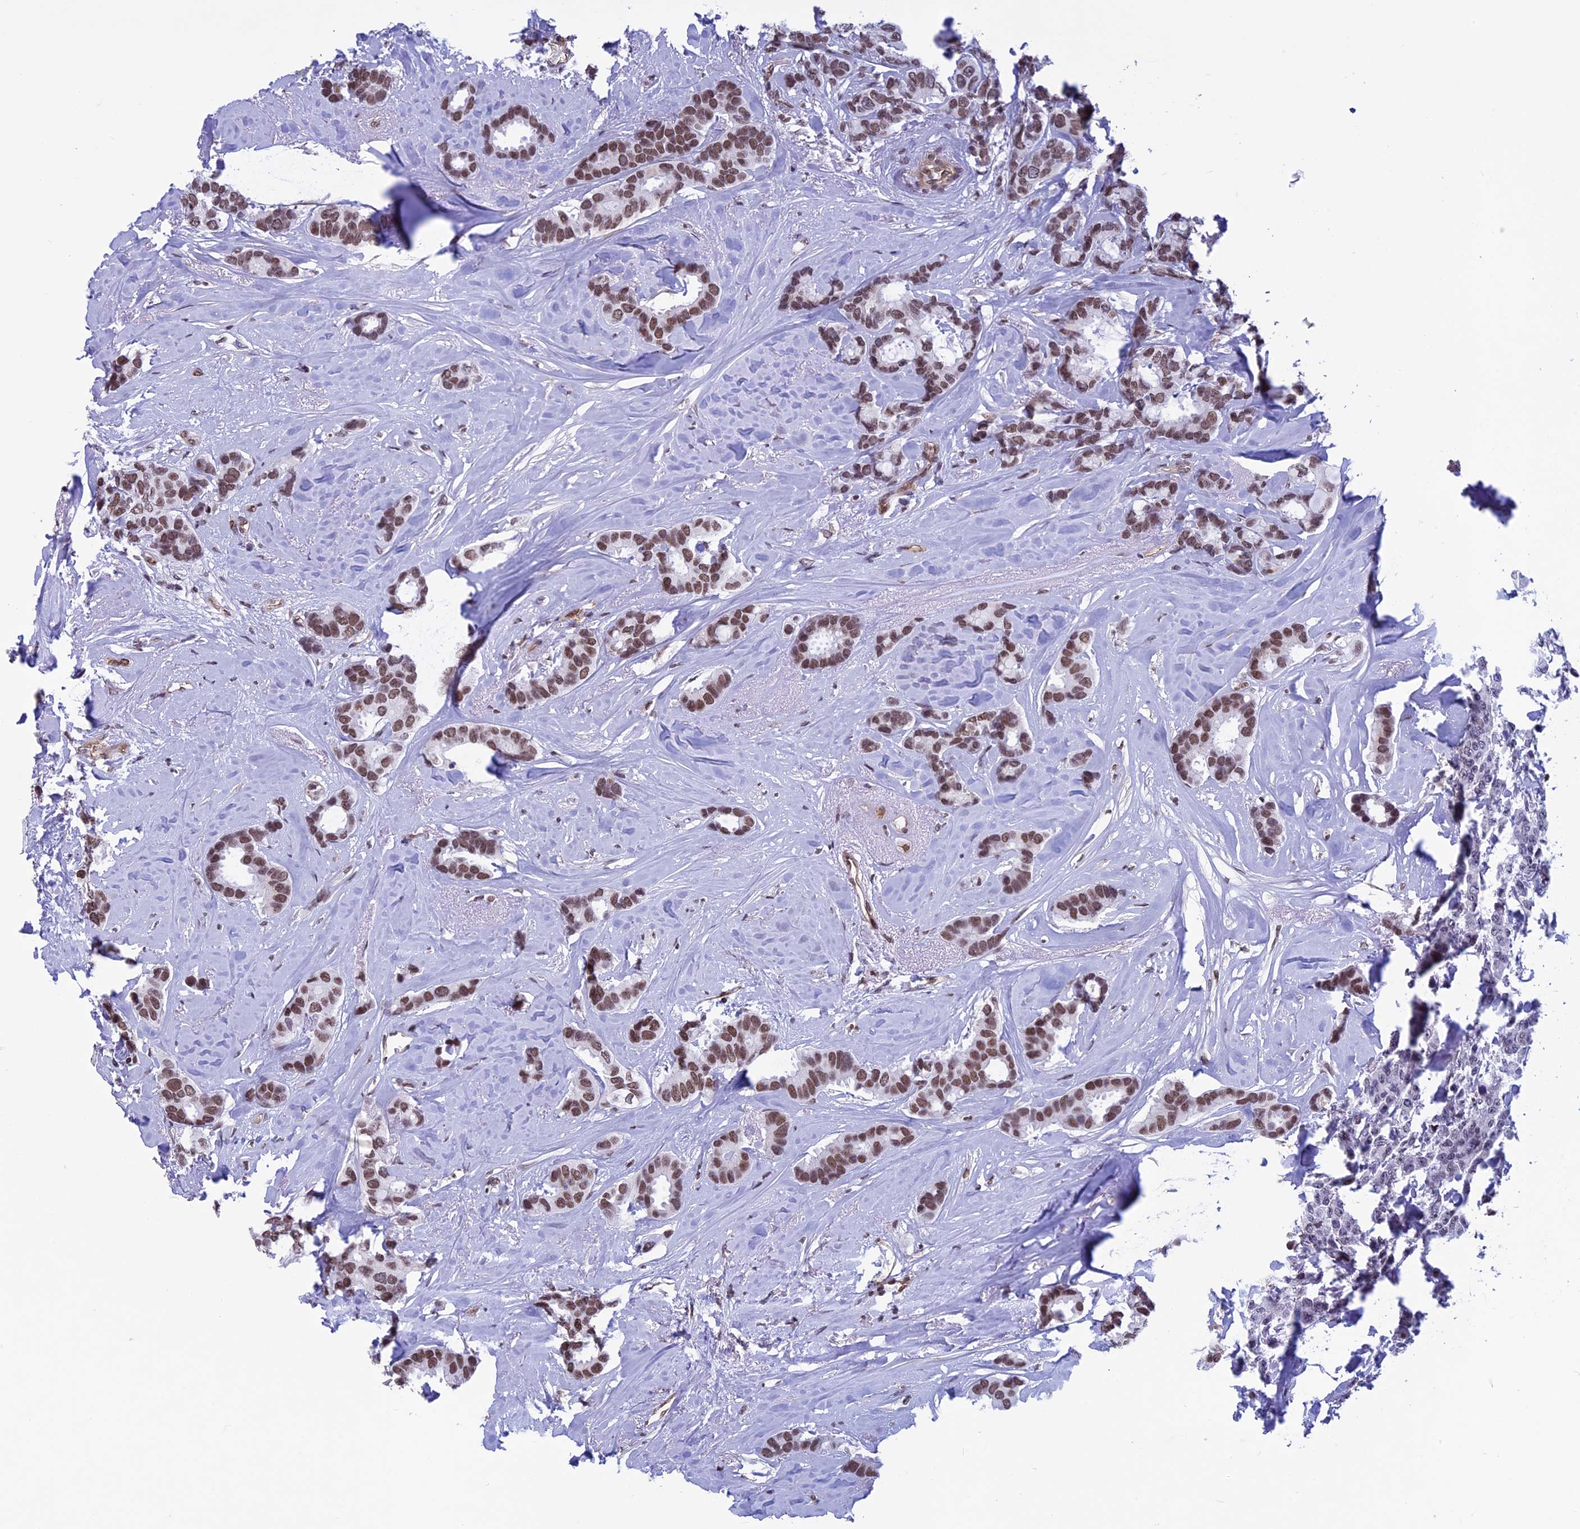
{"staining": {"intensity": "moderate", "quantity": ">75%", "location": "nuclear"}, "tissue": "breast cancer", "cell_type": "Tumor cells", "image_type": "cancer", "snomed": [{"axis": "morphology", "description": "Duct carcinoma"}, {"axis": "topography", "description": "Breast"}], "caption": "Tumor cells display moderate nuclear positivity in about >75% of cells in breast invasive ductal carcinoma.", "gene": "NIPBL", "patient": {"sex": "female", "age": 87}}